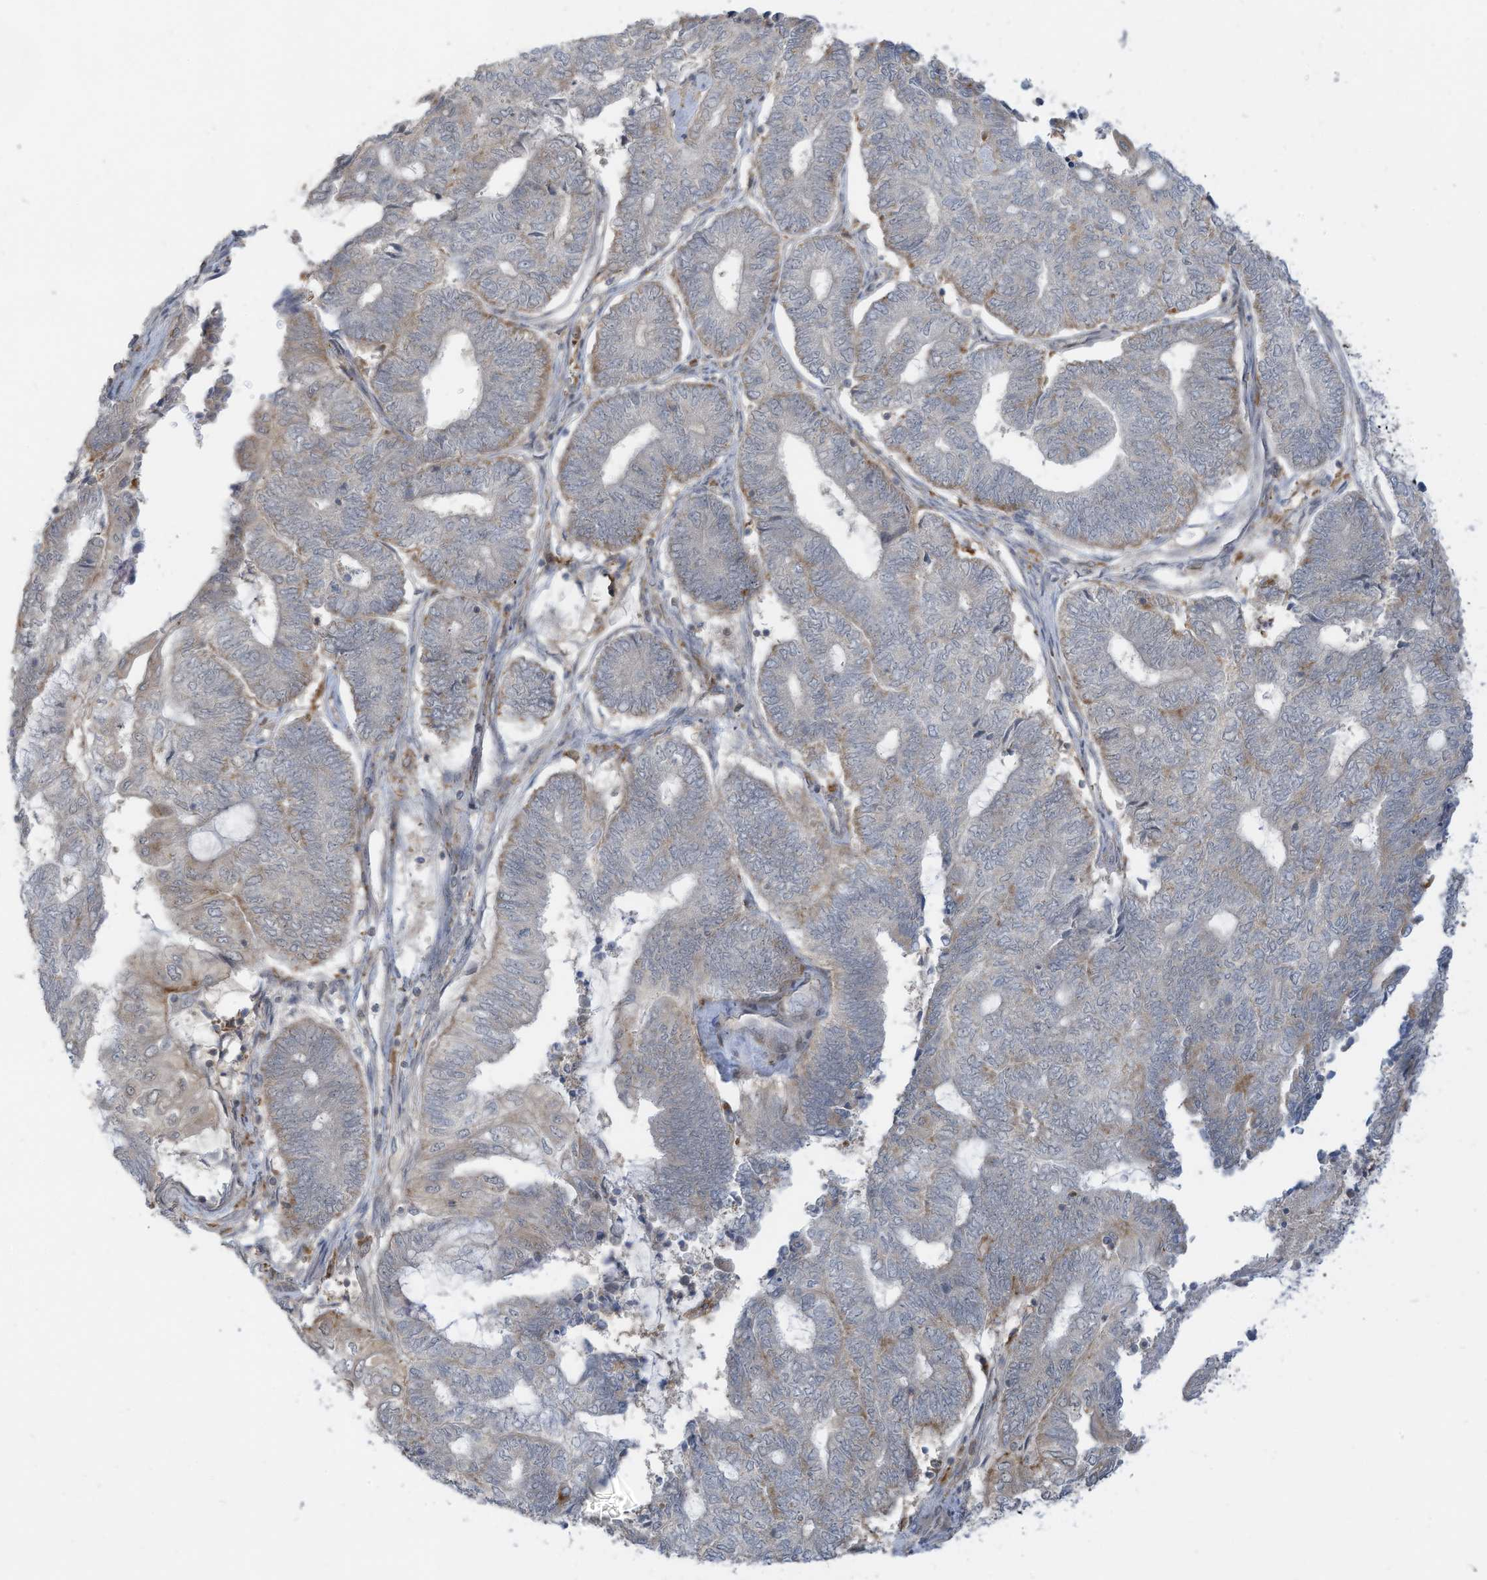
{"staining": {"intensity": "weak", "quantity": "<25%", "location": "cytoplasmic/membranous"}, "tissue": "endometrial cancer", "cell_type": "Tumor cells", "image_type": "cancer", "snomed": [{"axis": "morphology", "description": "Adenocarcinoma, NOS"}, {"axis": "topography", "description": "Uterus"}, {"axis": "topography", "description": "Endometrium"}], "caption": "Tumor cells show no significant protein expression in endometrial adenocarcinoma.", "gene": "DZIP3", "patient": {"sex": "female", "age": 70}}